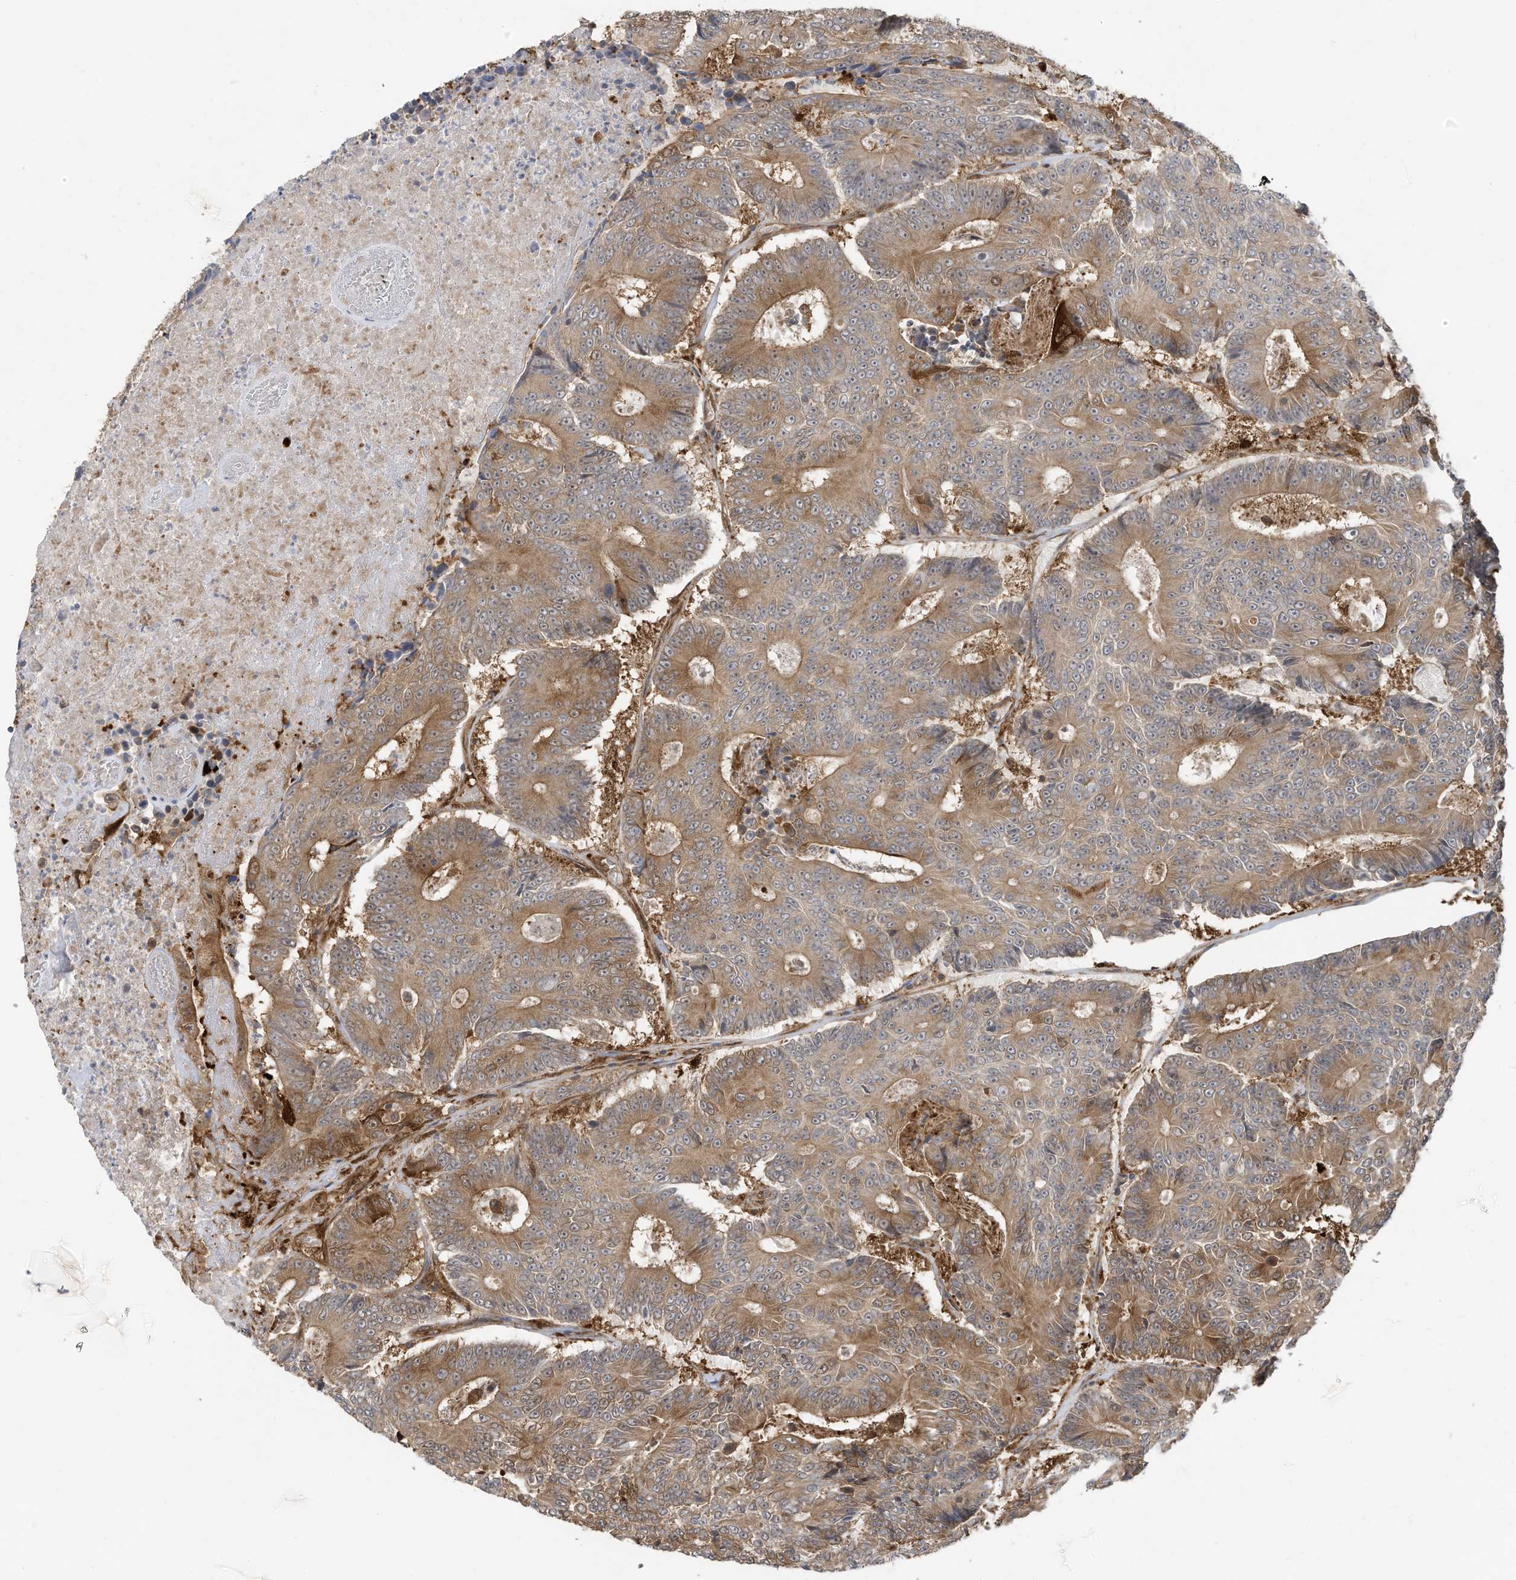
{"staining": {"intensity": "moderate", "quantity": "25%-75%", "location": "cytoplasmic/membranous"}, "tissue": "colorectal cancer", "cell_type": "Tumor cells", "image_type": "cancer", "snomed": [{"axis": "morphology", "description": "Adenocarcinoma, NOS"}, {"axis": "topography", "description": "Colon"}], "caption": "Immunohistochemical staining of human colorectal cancer (adenocarcinoma) displays moderate cytoplasmic/membranous protein expression in about 25%-75% of tumor cells.", "gene": "USE1", "patient": {"sex": "male", "age": 83}}